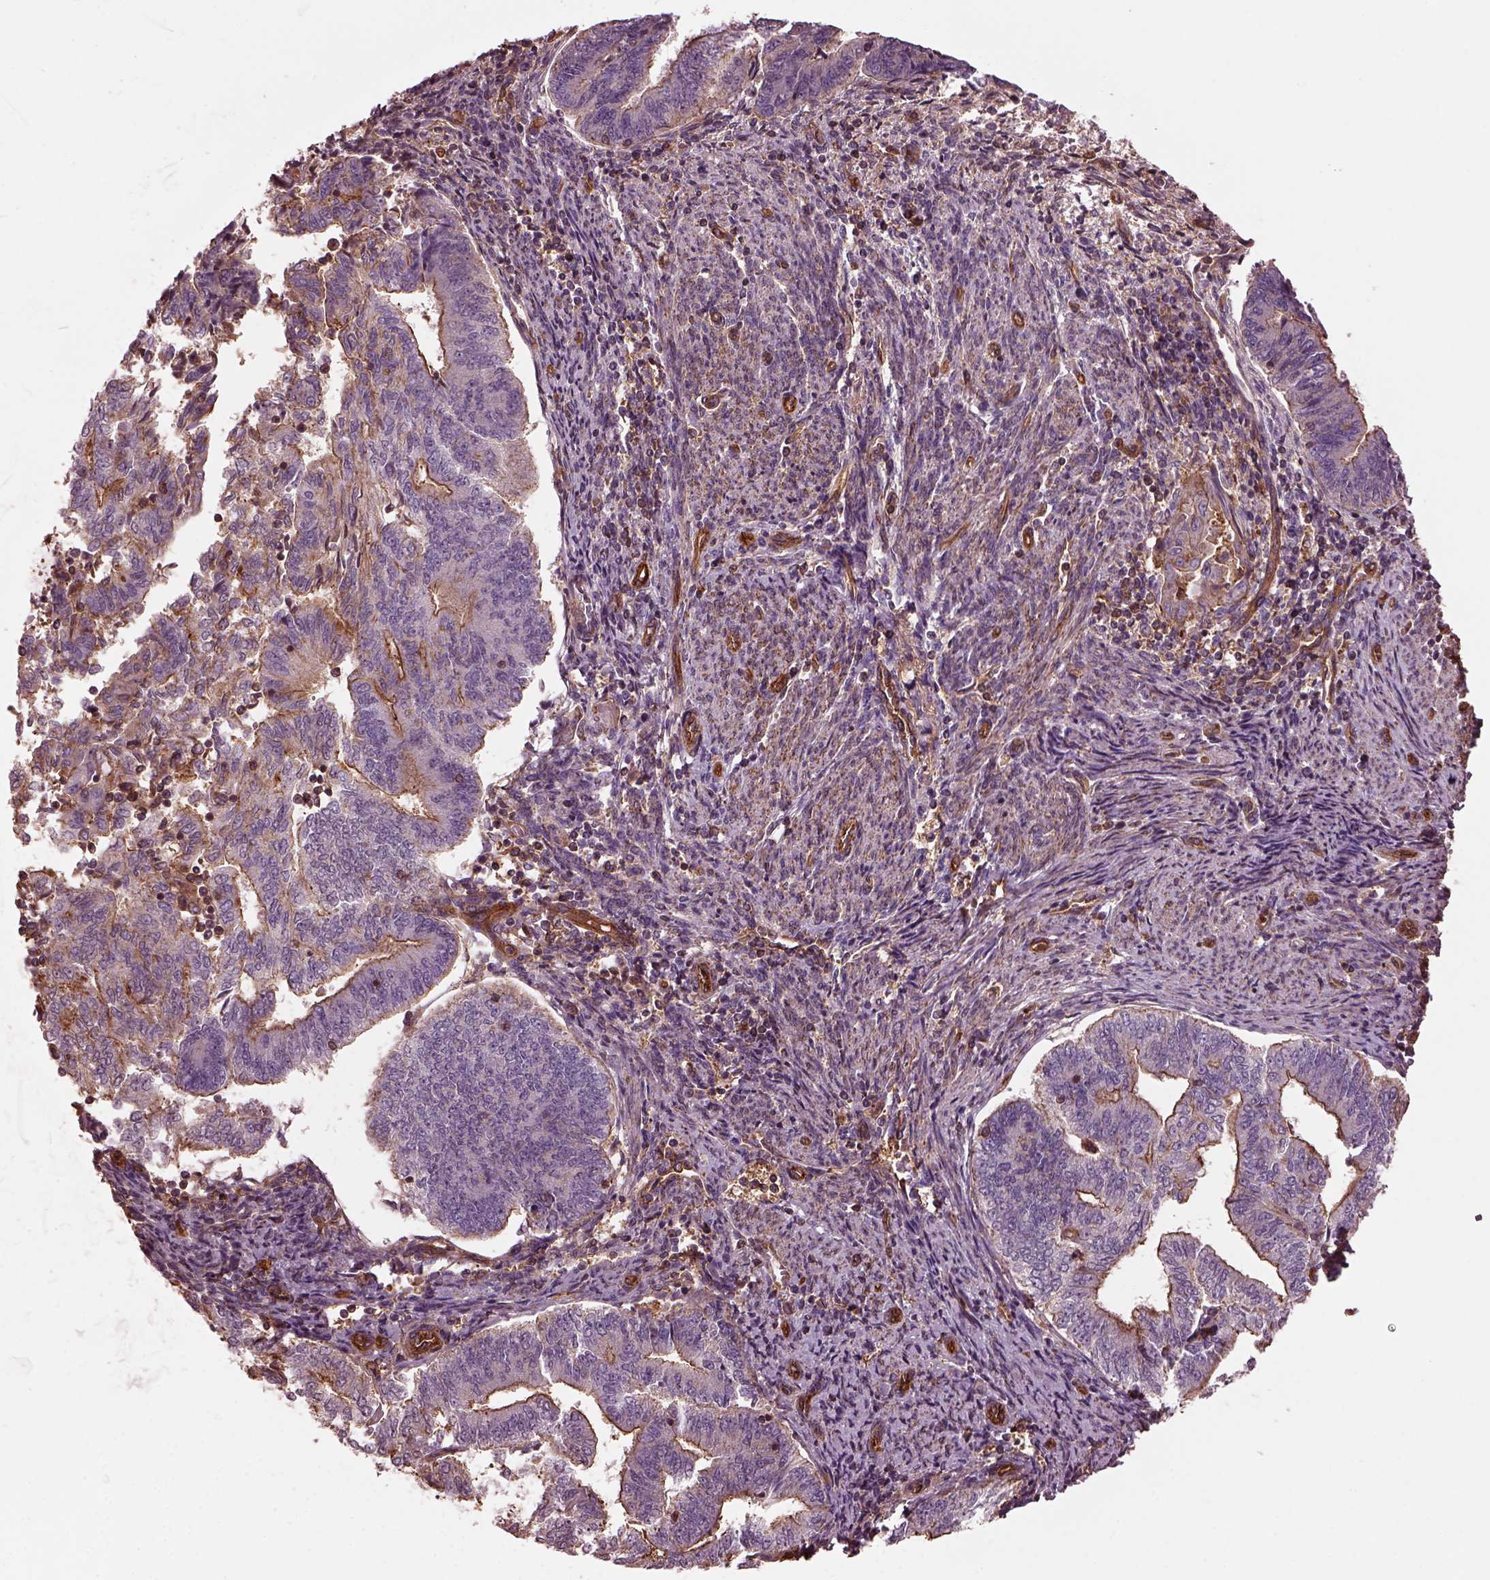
{"staining": {"intensity": "moderate", "quantity": "25%-75%", "location": "cytoplasmic/membranous"}, "tissue": "endometrial cancer", "cell_type": "Tumor cells", "image_type": "cancer", "snomed": [{"axis": "morphology", "description": "Adenocarcinoma, NOS"}, {"axis": "topography", "description": "Endometrium"}], "caption": "Immunohistochemistry staining of endometrial adenocarcinoma, which exhibits medium levels of moderate cytoplasmic/membranous positivity in approximately 25%-75% of tumor cells indicating moderate cytoplasmic/membranous protein positivity. The staining was performed using DAB (brown) for protein detection and nuclei were counterstained in hematoxylin (blue).", "gene": "MYL6", "patient": {"sex": "female", "age": 65}}